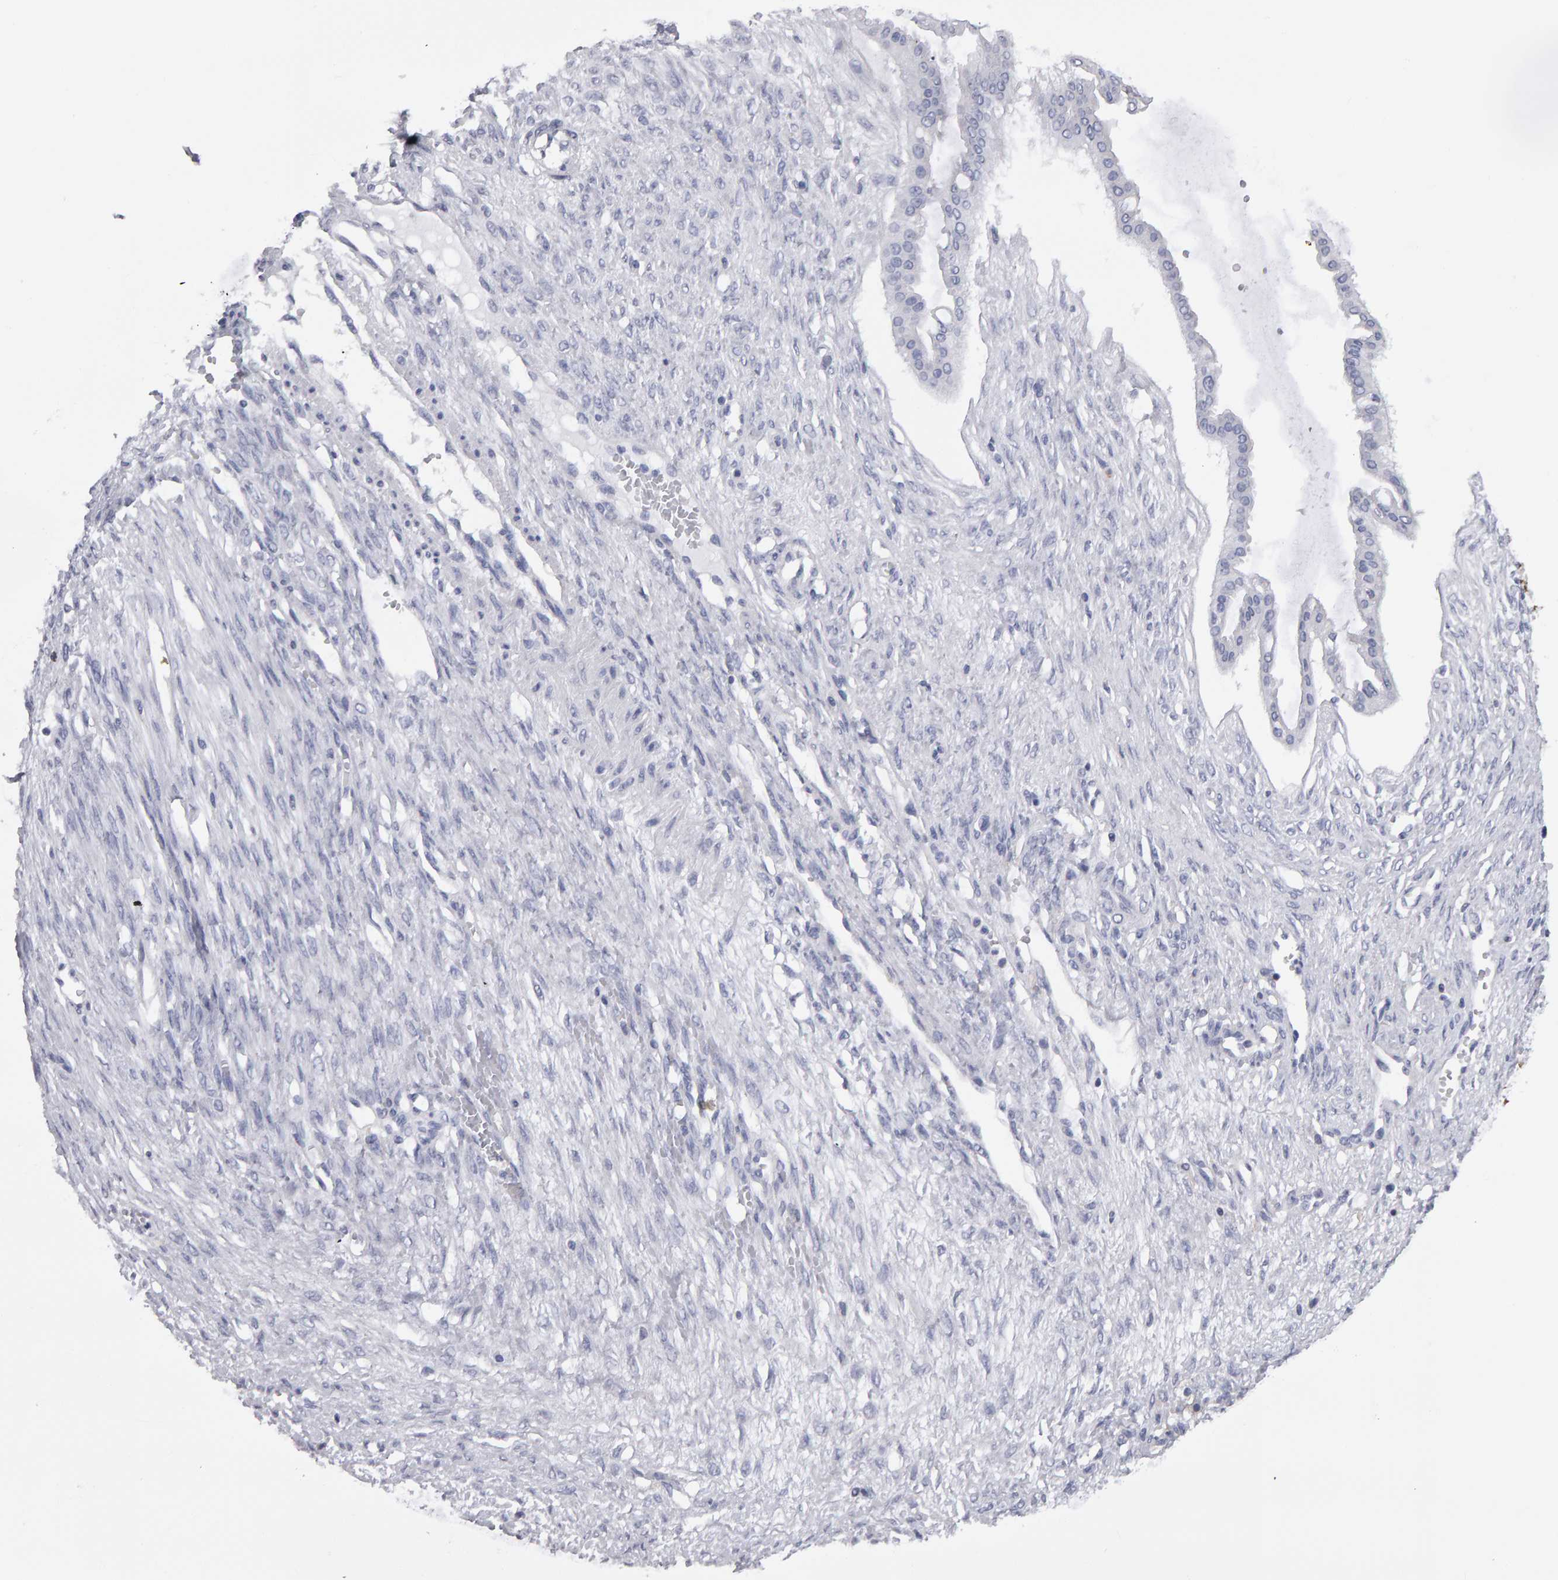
{"staining": {"intensity": "negative", "quantity": "none", "location": "none"}, "tissue": "ovarian cancer", "cell_type": "Tumor cells", "image_type": "cancer", "snomed": [{"axis": "morphology", "description": "Cystadenocarcinoma, mucinous, NOS"}, {"axis": "topography", "description": "Ovary"}], "caption": "A photomicrograph of ovarian cancer (mucinous cystadenocarcinoma) stained for a protein demonstrates no brown staining in tumor cells.", "gene": "CD38", "patient": {"sex": "female", "age": 73}}